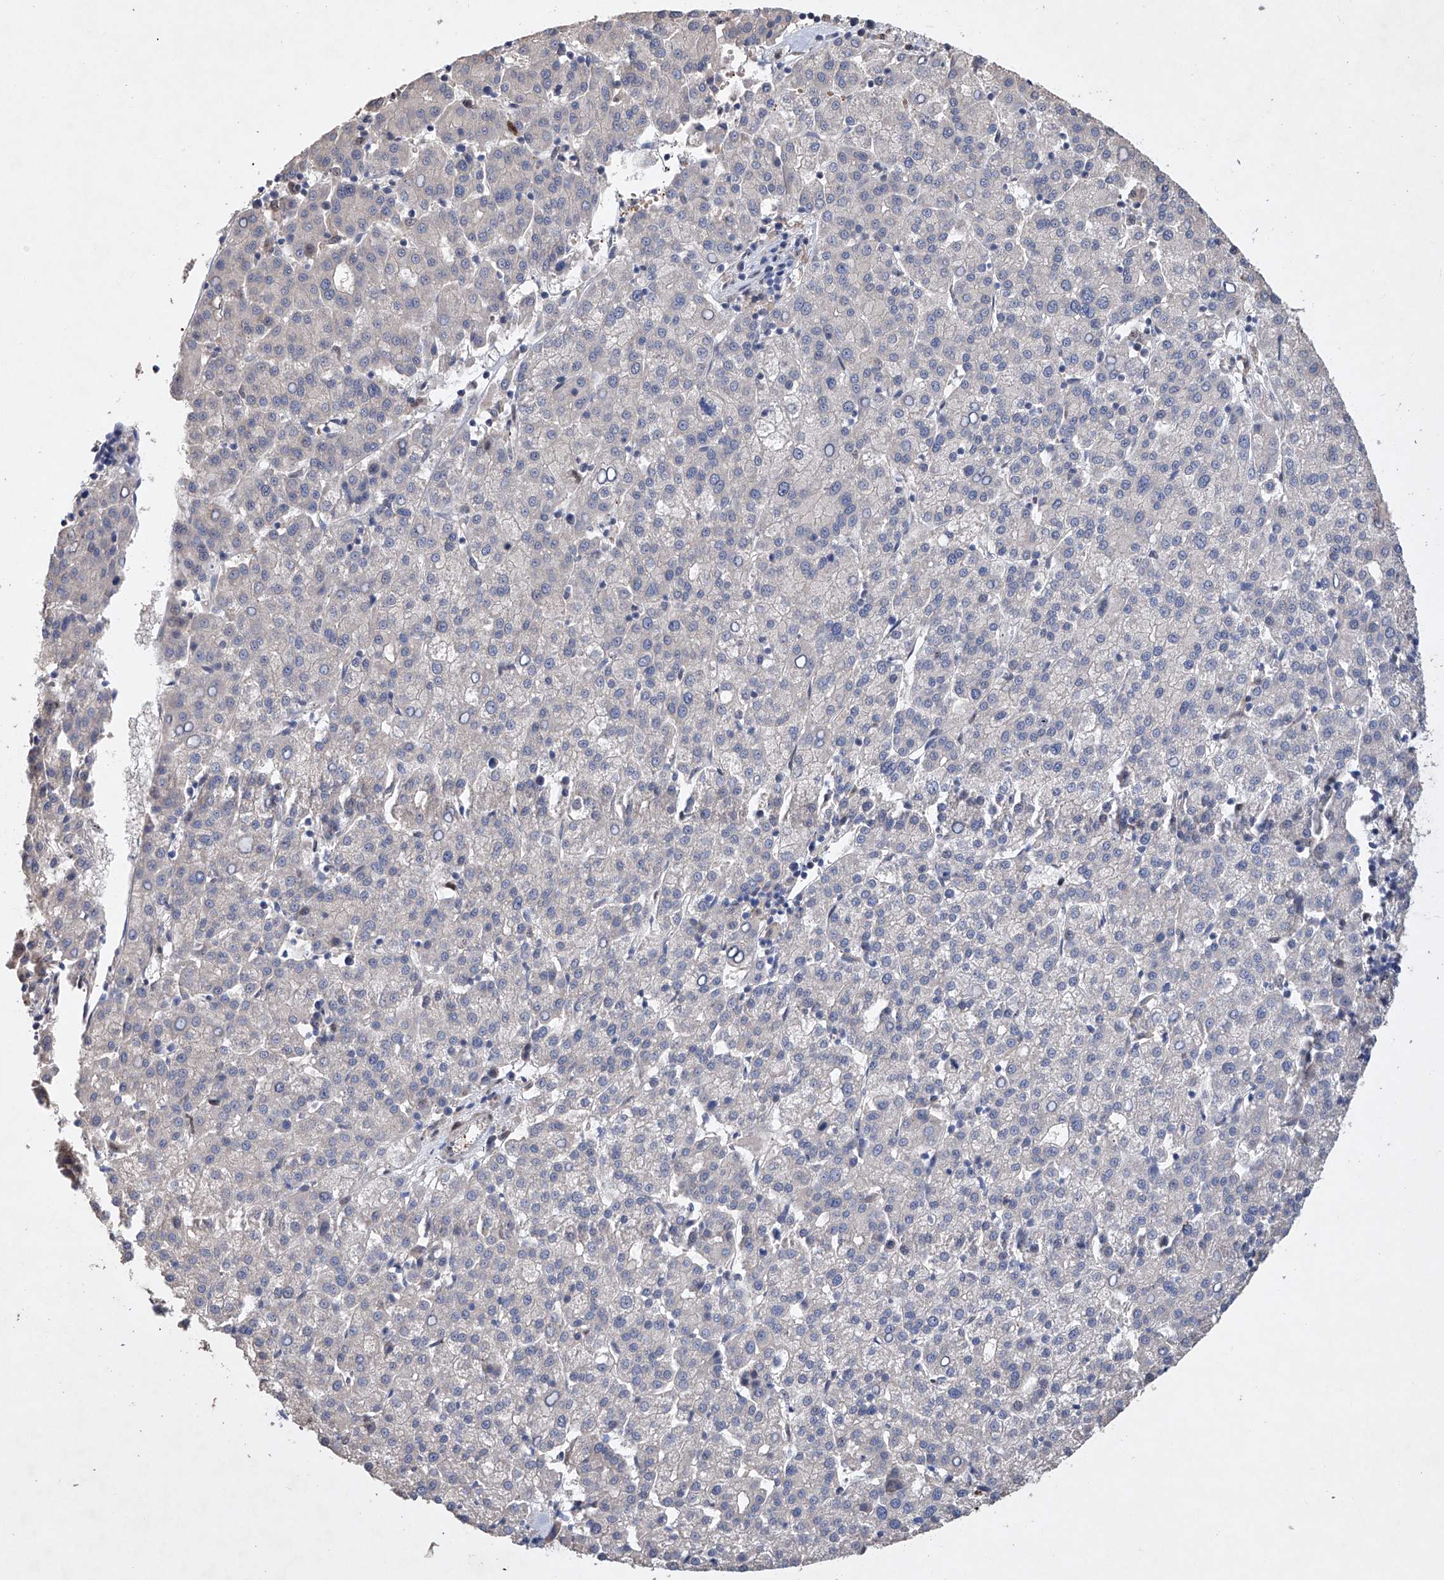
{"staining": {"intensity": "negative", "quantity": "none", "location": "none"}, "tissue": "liver cancer", "cell_type": "Tumor cells", "image_type": "cancer", "snomed": [{"axis": "morphology", "description": "Carcinoma, Hepatocellular, NOS"}, {"axis": "topography", "description": "Liver"}], "caption": "This is an IHC histopathology image of hepatocellular carcinoma (liver). There is no expression in tumor cells.", "gene": "AFG1L", "patient": {"sex": "female", "age": 58}}